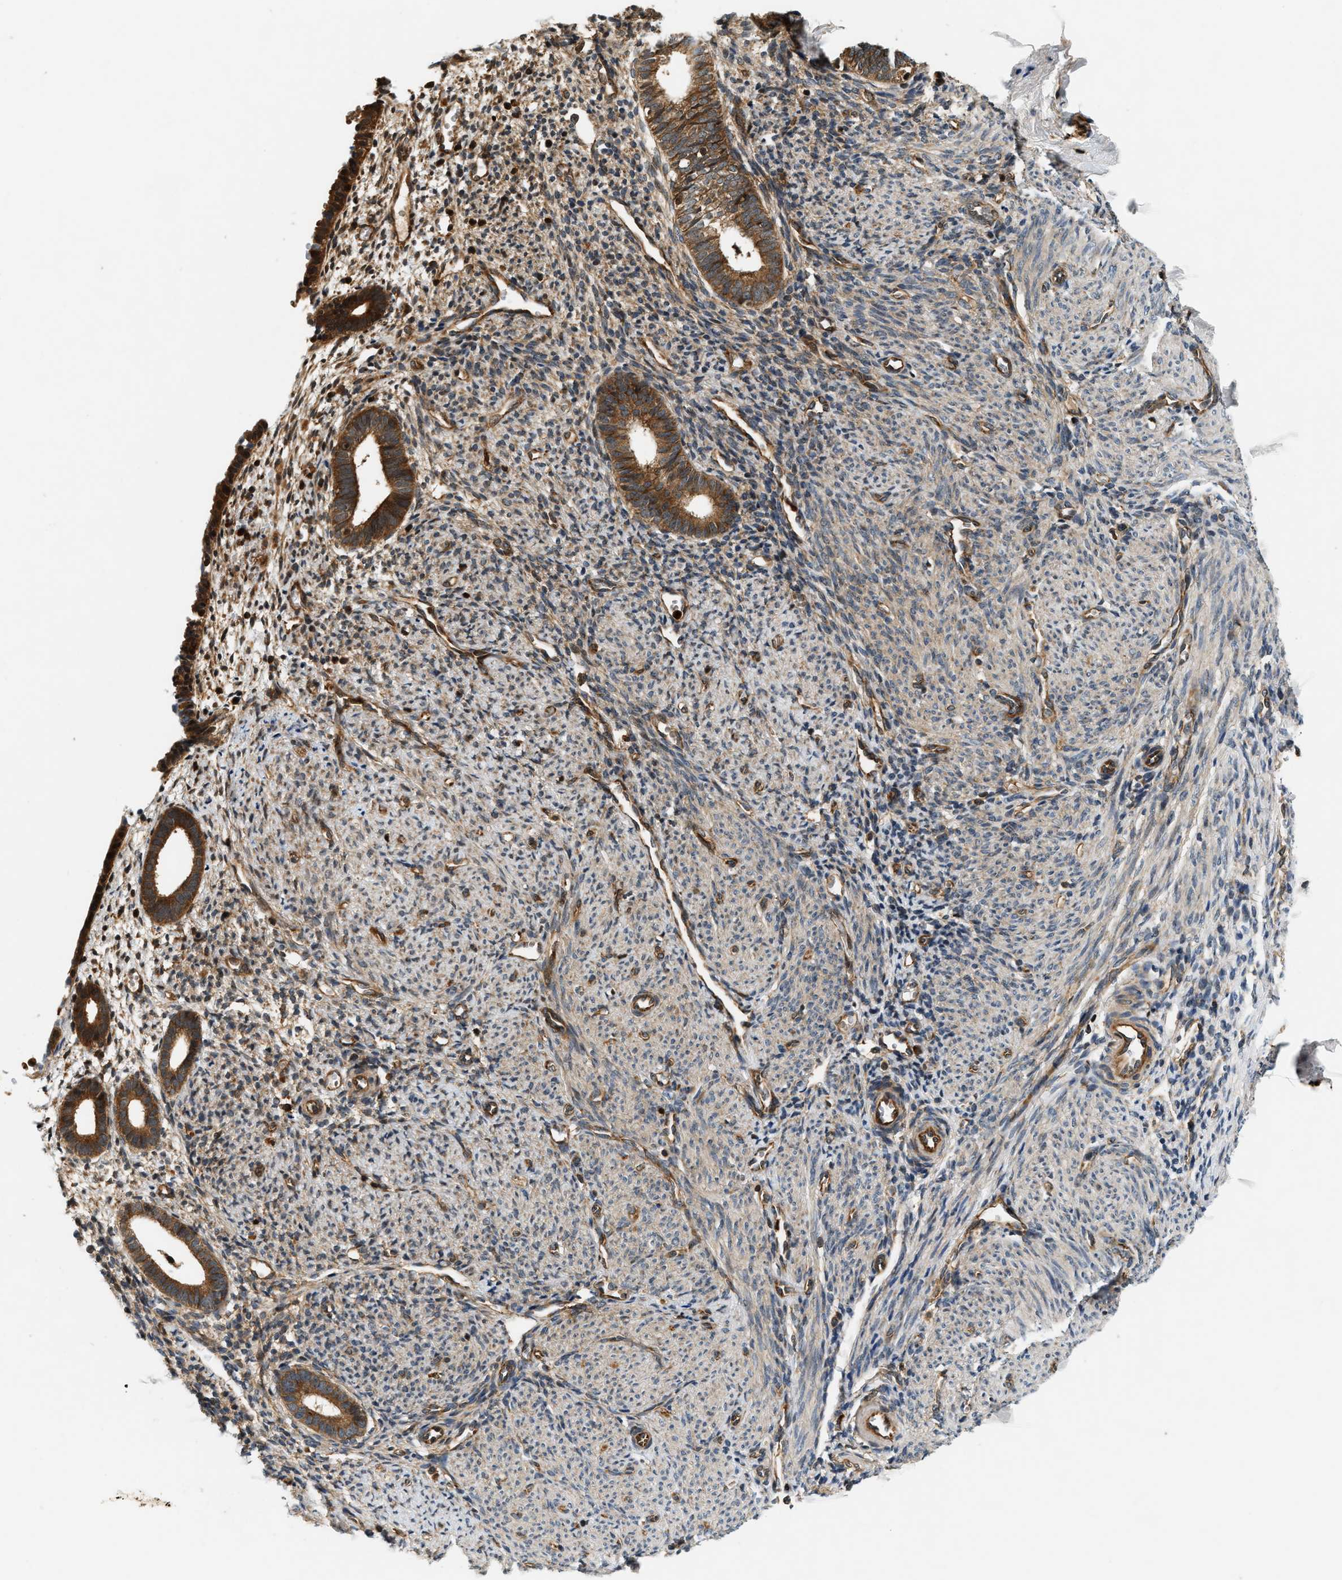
{"staining": {"intensity": "moderate", "quantity": ">75%", "location": "cytoplasmic/membranous"}, "tissue": "endometrium", "cell_type": "Cells in endometrial stroma", "image_type": "normal", "snomed": [{"axis": "morphology", "description": "Normal tissue, NOS"}, {"axis": "morphology", "description": "Adenocarcinoma, NOS"}, {"axis": "topography", "description": "Endometrium"}], "caption": "A medium amount of moderate cytoplasmic/membranous staining is identified in about >75% of cells in endometrial stroma in benign endometrium.", "gene": "SAMD9", "patient": {"sex": "female", "age": 57}}